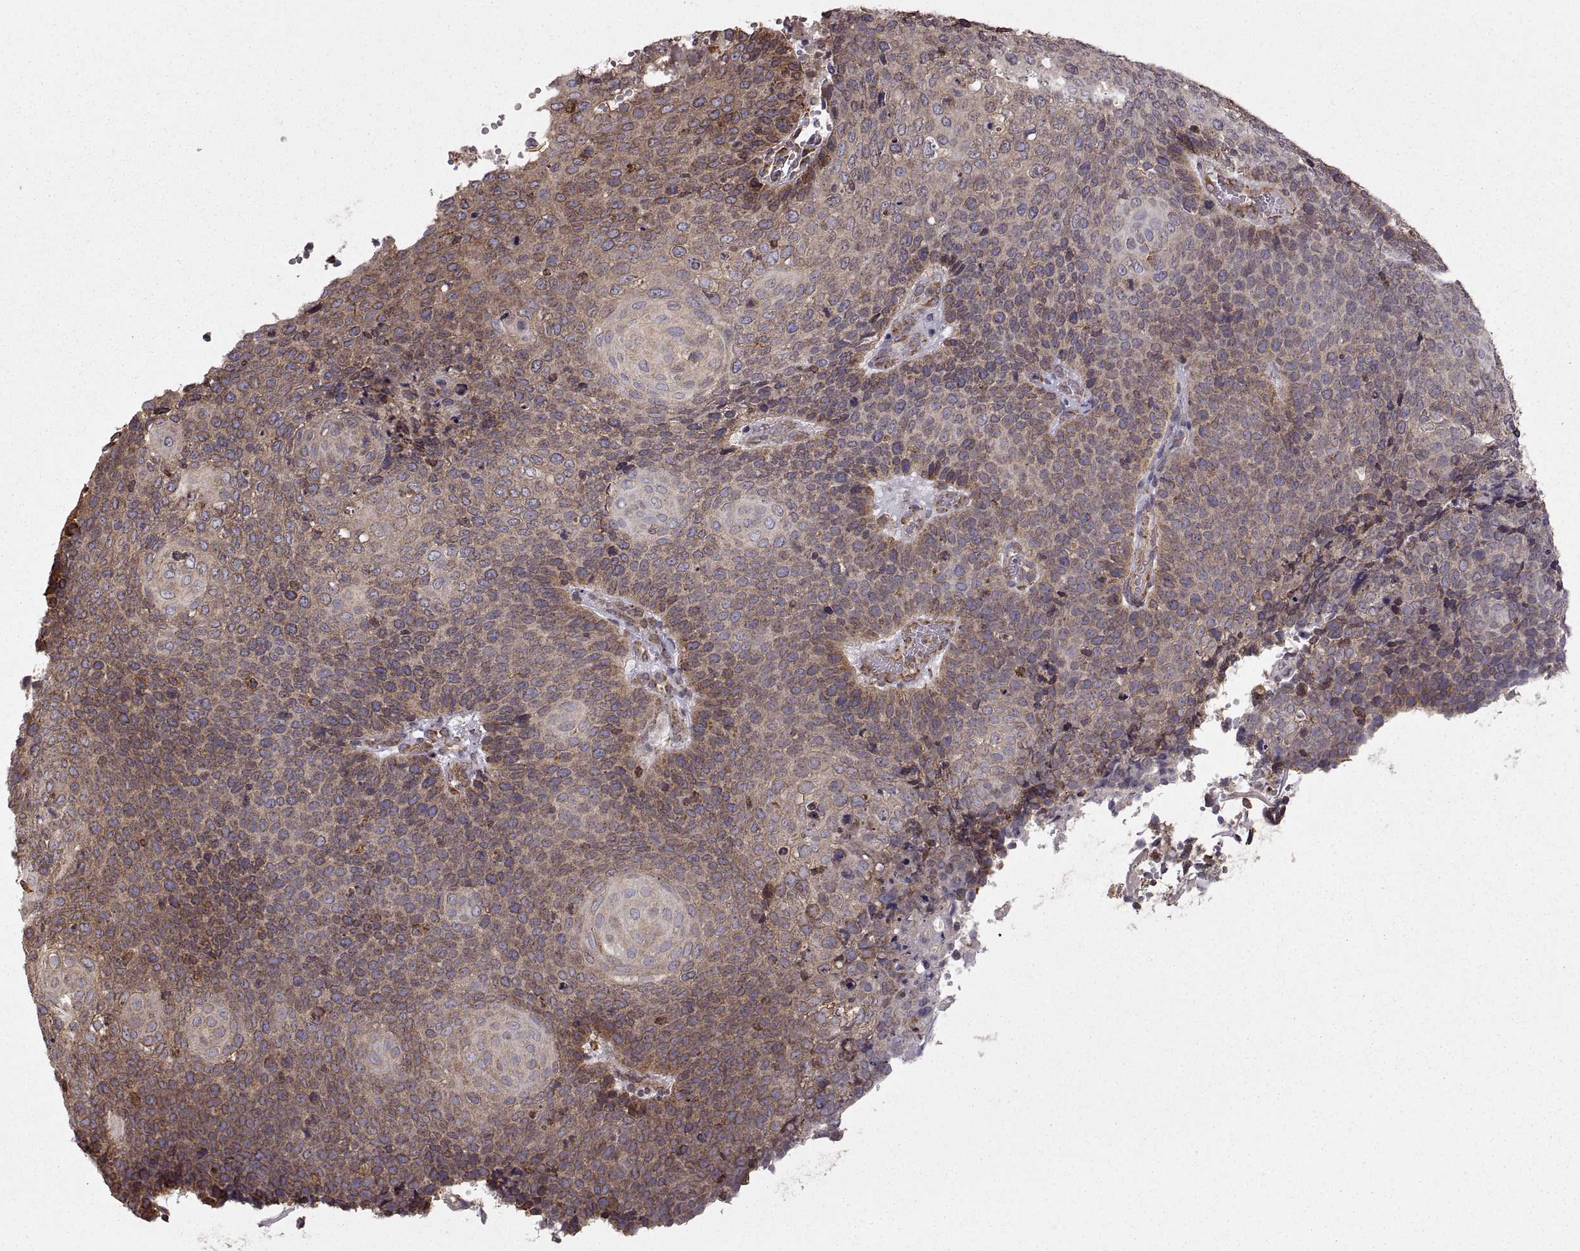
{"staining": {"intensity": "strong", "quantity": "<25%", "location": "cytoplasmic/membranous"}, "tissue": "cervical cancer", "cell_type": "Tumor cells", "image_type": "cancer", "snomed": [{"axis": "morphology", "description": "Squamous cell carcinoma, NOS"}, {"axis": "topography", "description": "Cervix"}], "caption": "Brown immunohistochemical staining in human cervical cancer exhibits strong cytoplasmic/membranous expression in about <25% of tumor cells.", "gene": "PDIA3", "patient": {"sex": "female", "age": 39}}